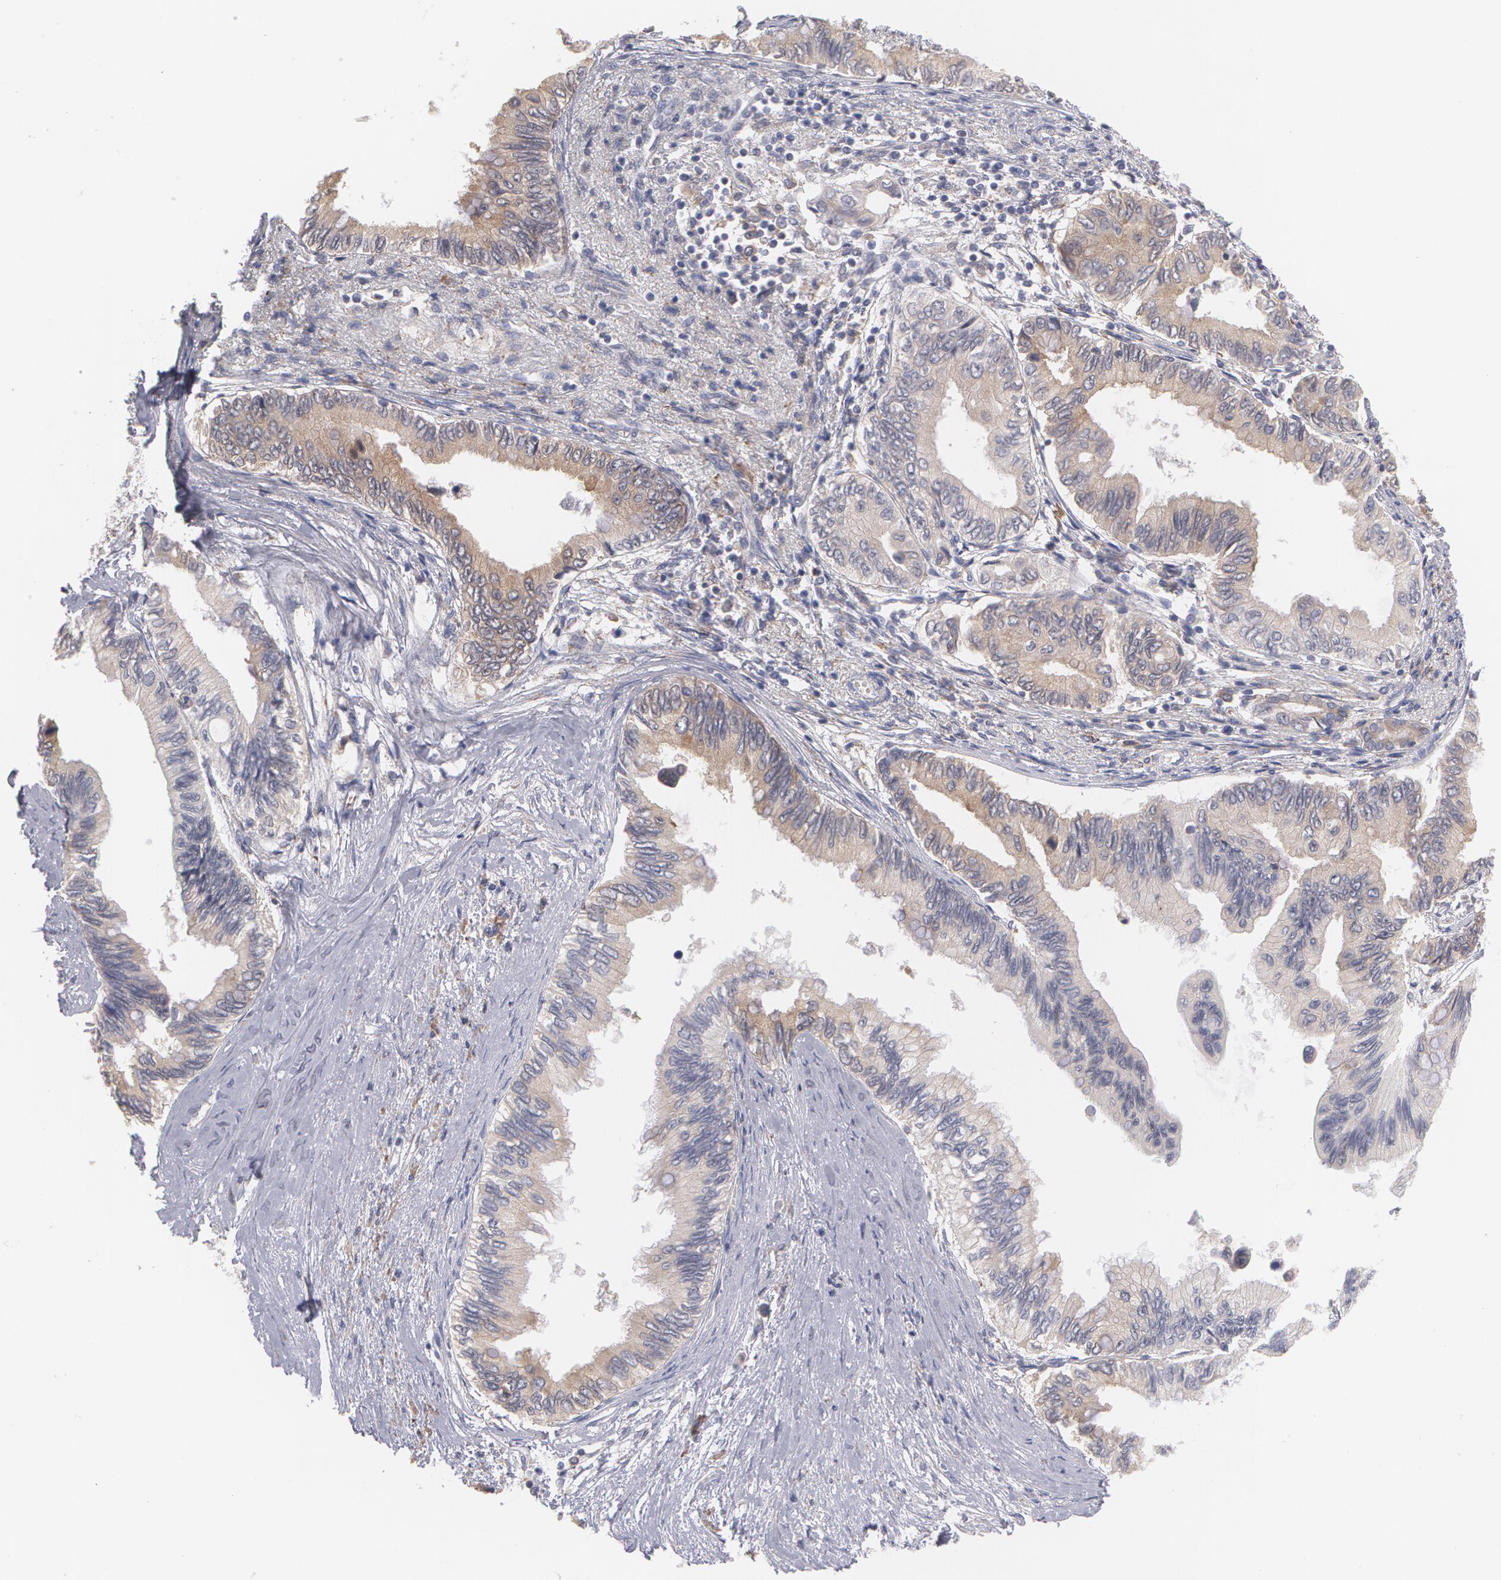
{"staining": {"intensity": "moderate", "quantity": "25%-75%", "location": "cytoplasmic/membranous"}, "tissue": "pancreatic cancer", "cell_type": "Tumor cells", "image_type": "cancer", "snomed": [{"axis": "morphology", "description": "Adenocarcinoma, NOS"}, {"axis": "topography", "description": "Pancreas"}], "caption": "The photomicrograph demonstrates immunohistochemical staining of pancreatic cancer (adenocarcinoma). There is moderate cytoplasmic/membranous expression is appreciated in approximately 25%-75% of tumor cells.", "gene": "MTHFD1", "patient": {"sex": "female", "age": 66}}